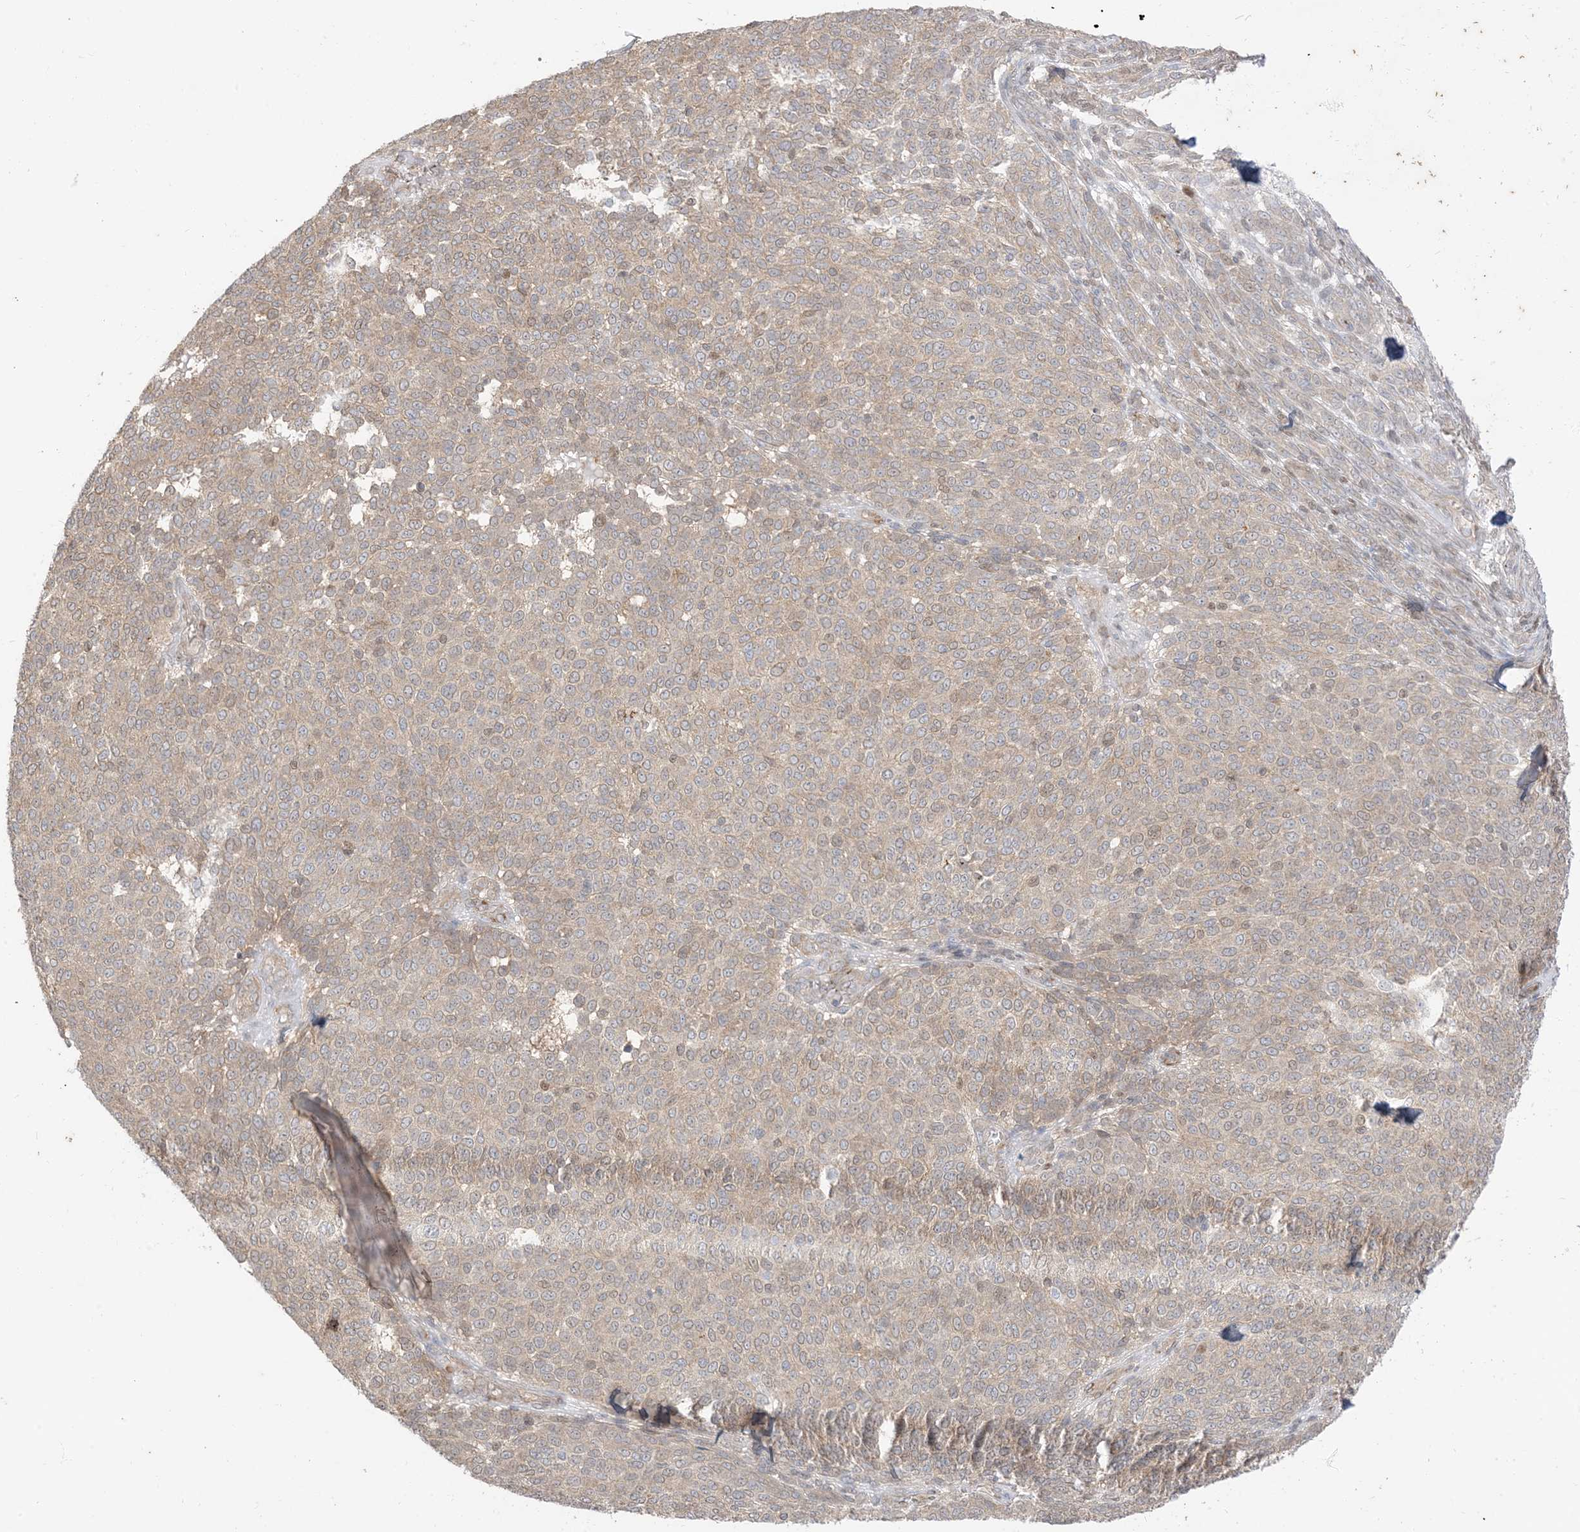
{"staining": {"intensity": "weak", "quantity": "<25%", "location": "cytoplasmic/membranous,nuclear"}, "tissue": "melanoma", "cell_type": "Tumor cells", "image_type": "cancer", "snomed": [{"axis": "morphology", "description": "Malignant melanoma, NOS"}, {"axis": "topography", "description": "Skin"}], "caption": "High power microscopy image of an IHC image of melanoma, revealing no significant staining in tumor cells.", "gene": "RIN1", "patient": {"sex": "male", "age": 73}}